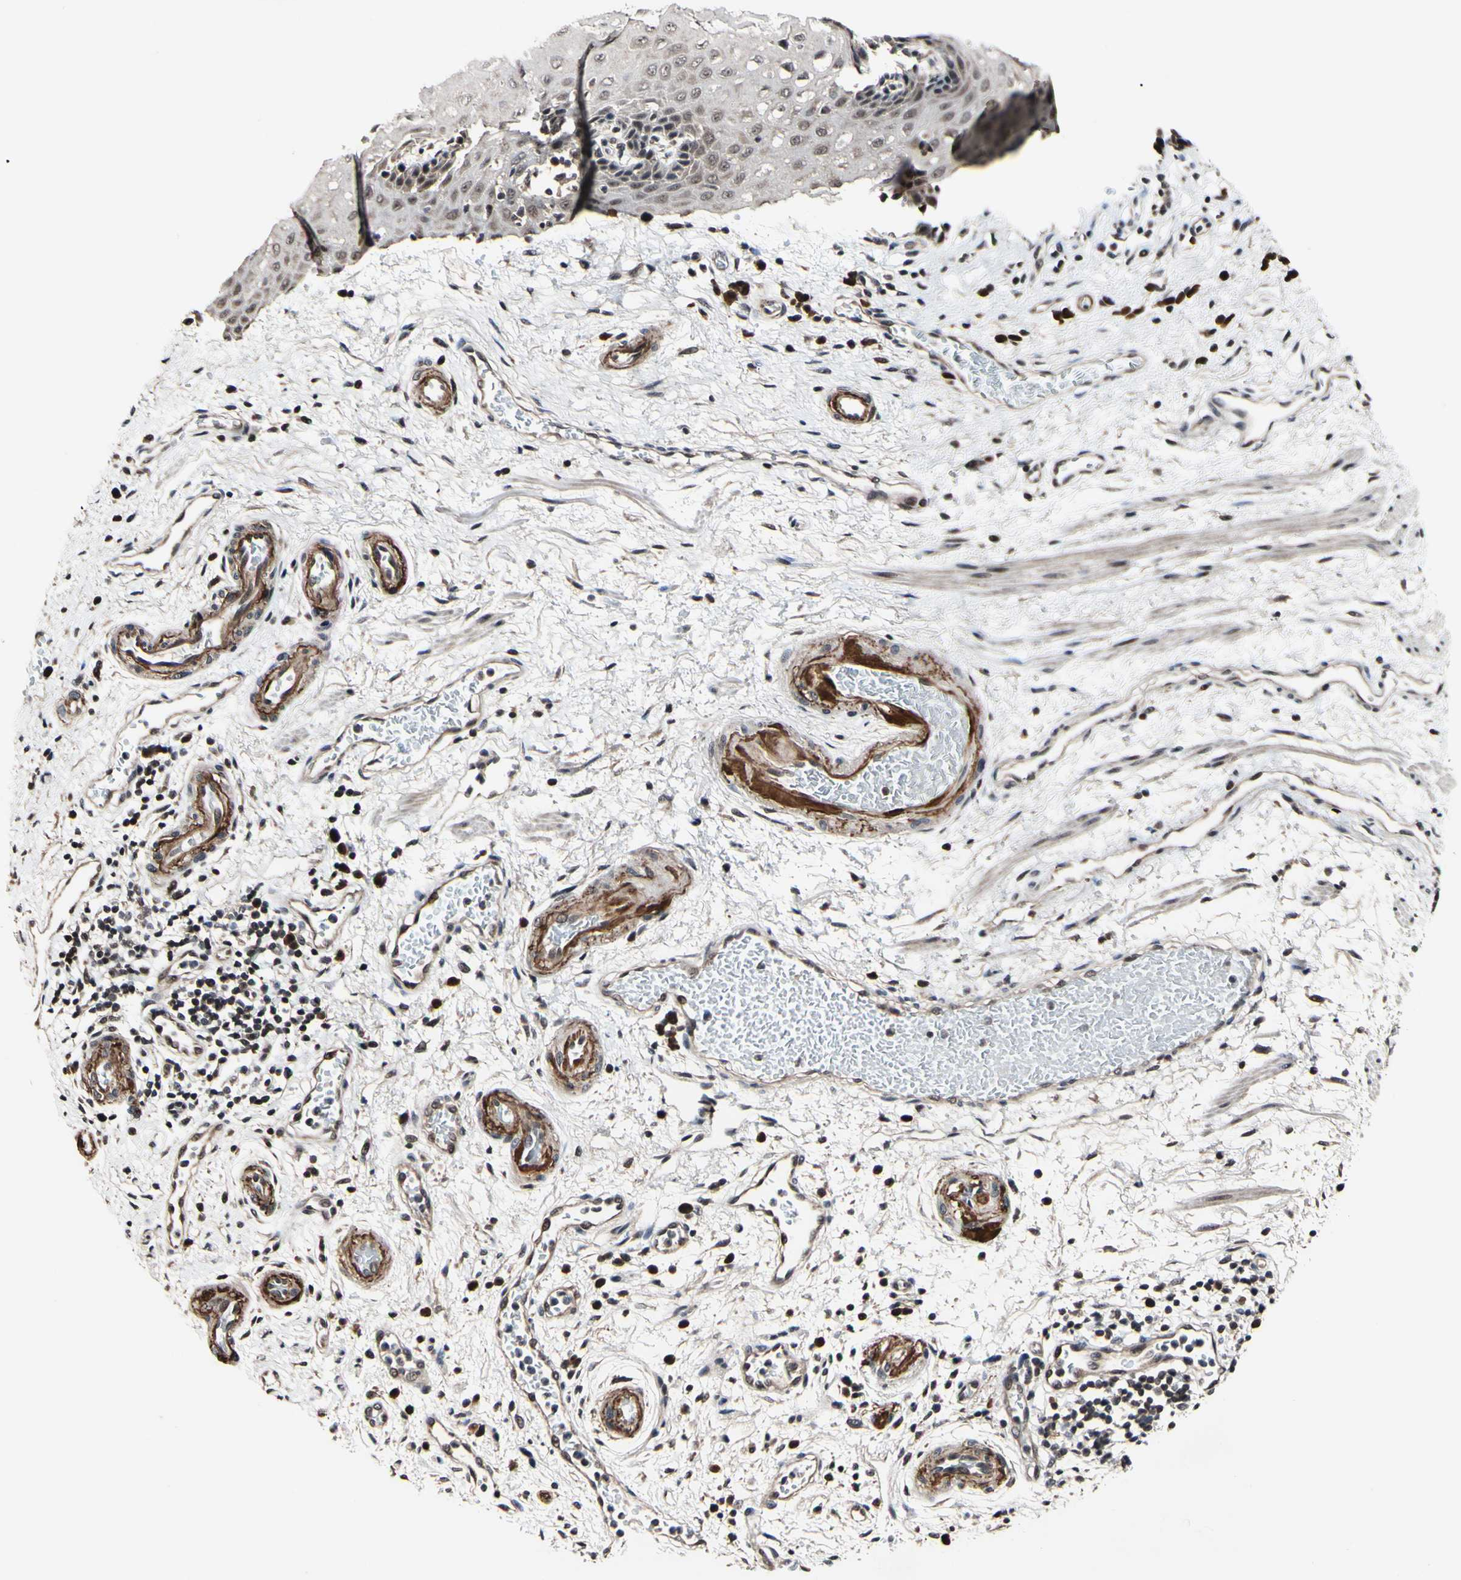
{"staining": {"intensity": "weak", "quantity": ">75%", "location": "cytoplasmic/membranous,nuclear"}, "tissue": "esophagus", "cell_type": "Squamous epithelial cells", "image_type": "normal", "snomed": [{"axis": "morphology", "description": "Normal tissue, NOS"}, {"axis": "topography", "description": "Esophagus"}], "caption": "High-power microscopy captured an IHC micrograph of benign esophagus, revealing weak cytoplasmic/membranous,nuclear staining in approximately >75% of squamous epithelial cells. (Brightfield microscopy of DAB IHC at high magnification).", "gene": "PSMD10", "patient": {"sex": "male", "age": 54}}